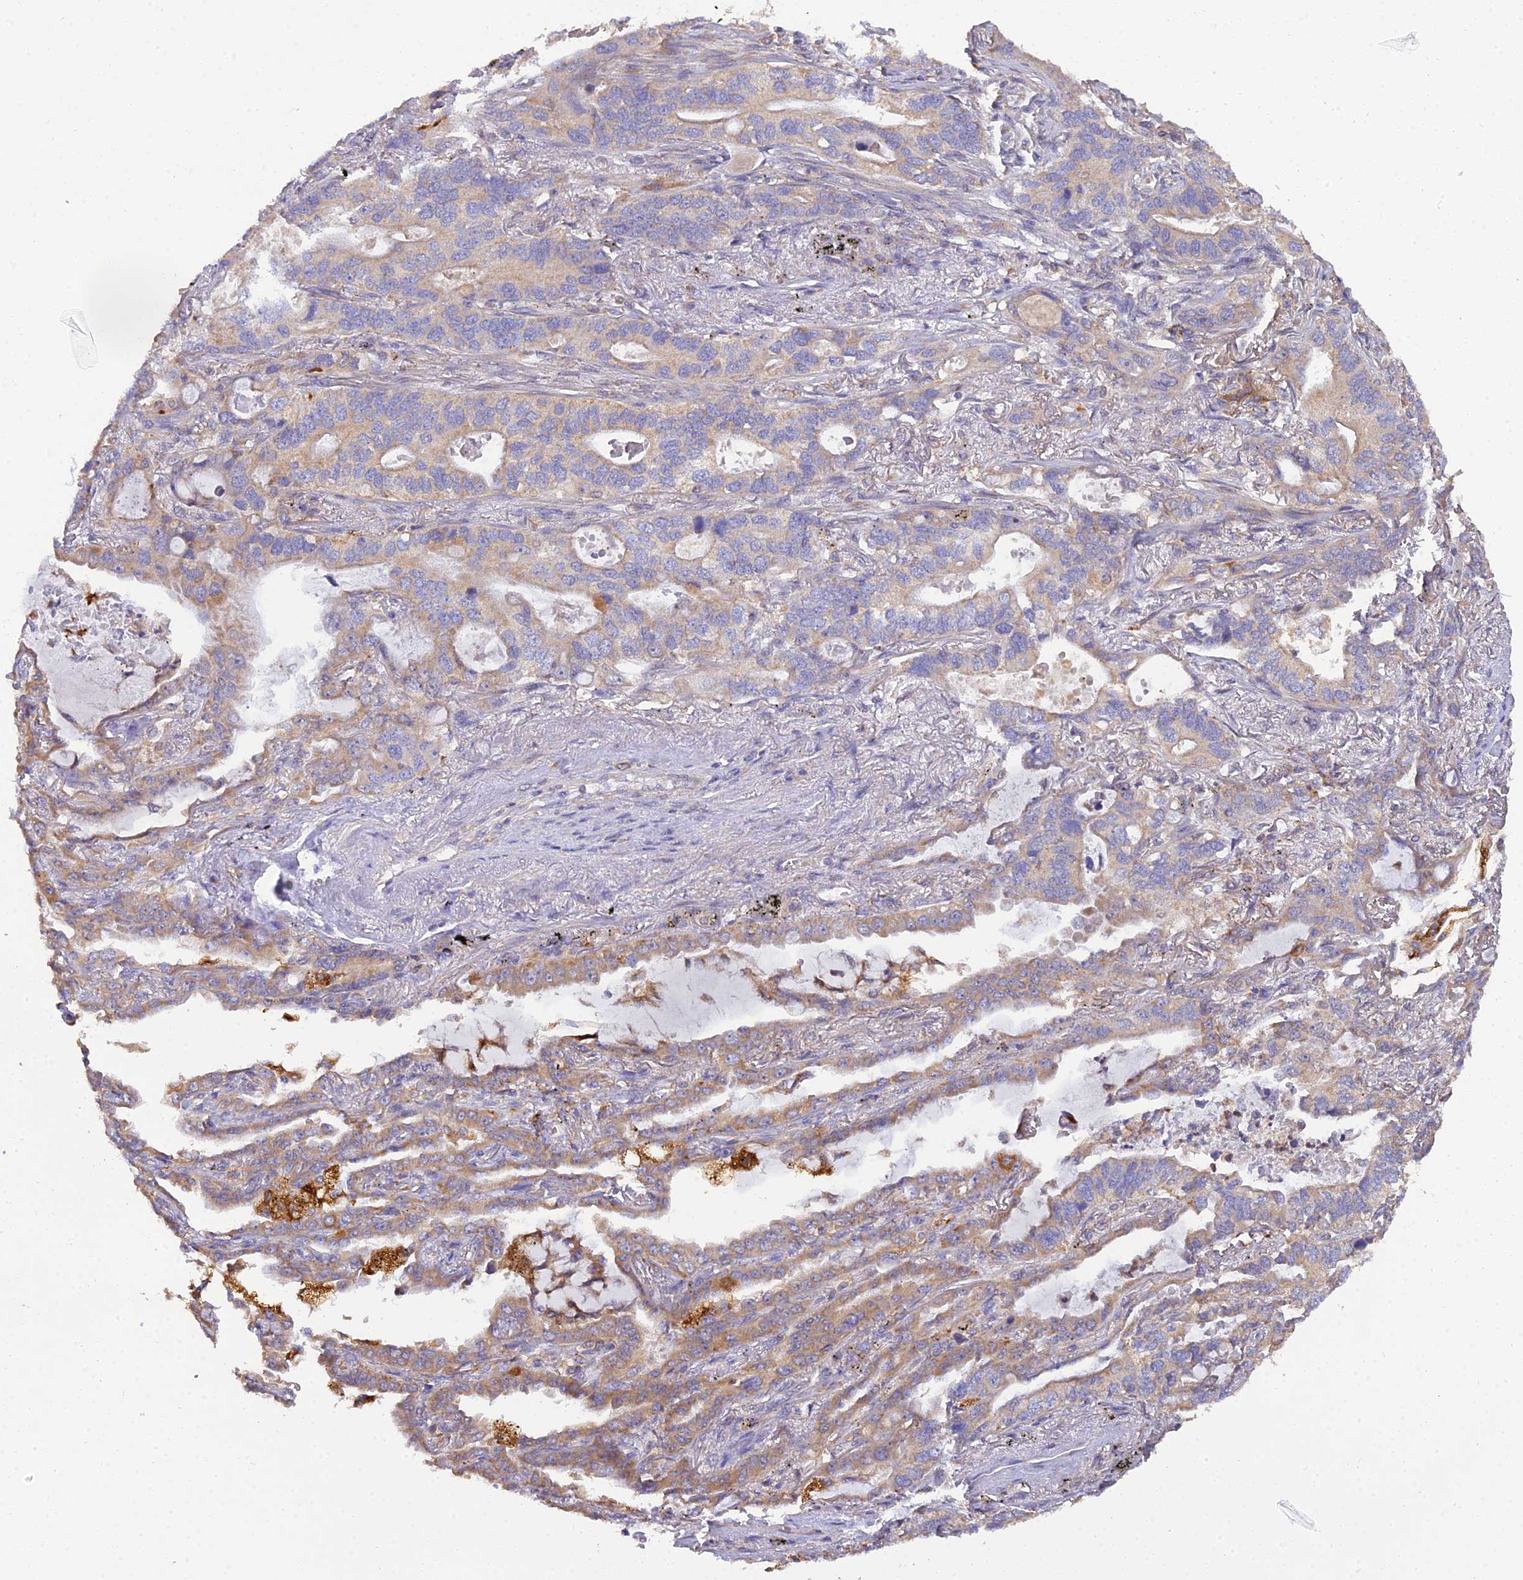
{"staining": {"intensity": "moderate", "quantity": ">75%", "location": "cytoplasmic/membranous"}, "tissue": "lung cancer", "cell_type": "Tumor cells", "image_type": "cancer", "snomed": [{"axis": "morphology", "description": "Adenocarcinoma, NOS"}, {"axis": "topography", "description": "Lung"}], "caption": "Protein staining exhibits moderate cytoplasmic/membranous positivity in about >75% of tumor cells in lung adenocarcinoma. (IHC, brightfield microscopy, high magnification).", "gene": "ARL8B", "patient": {"sex": "male", "age": 67}}